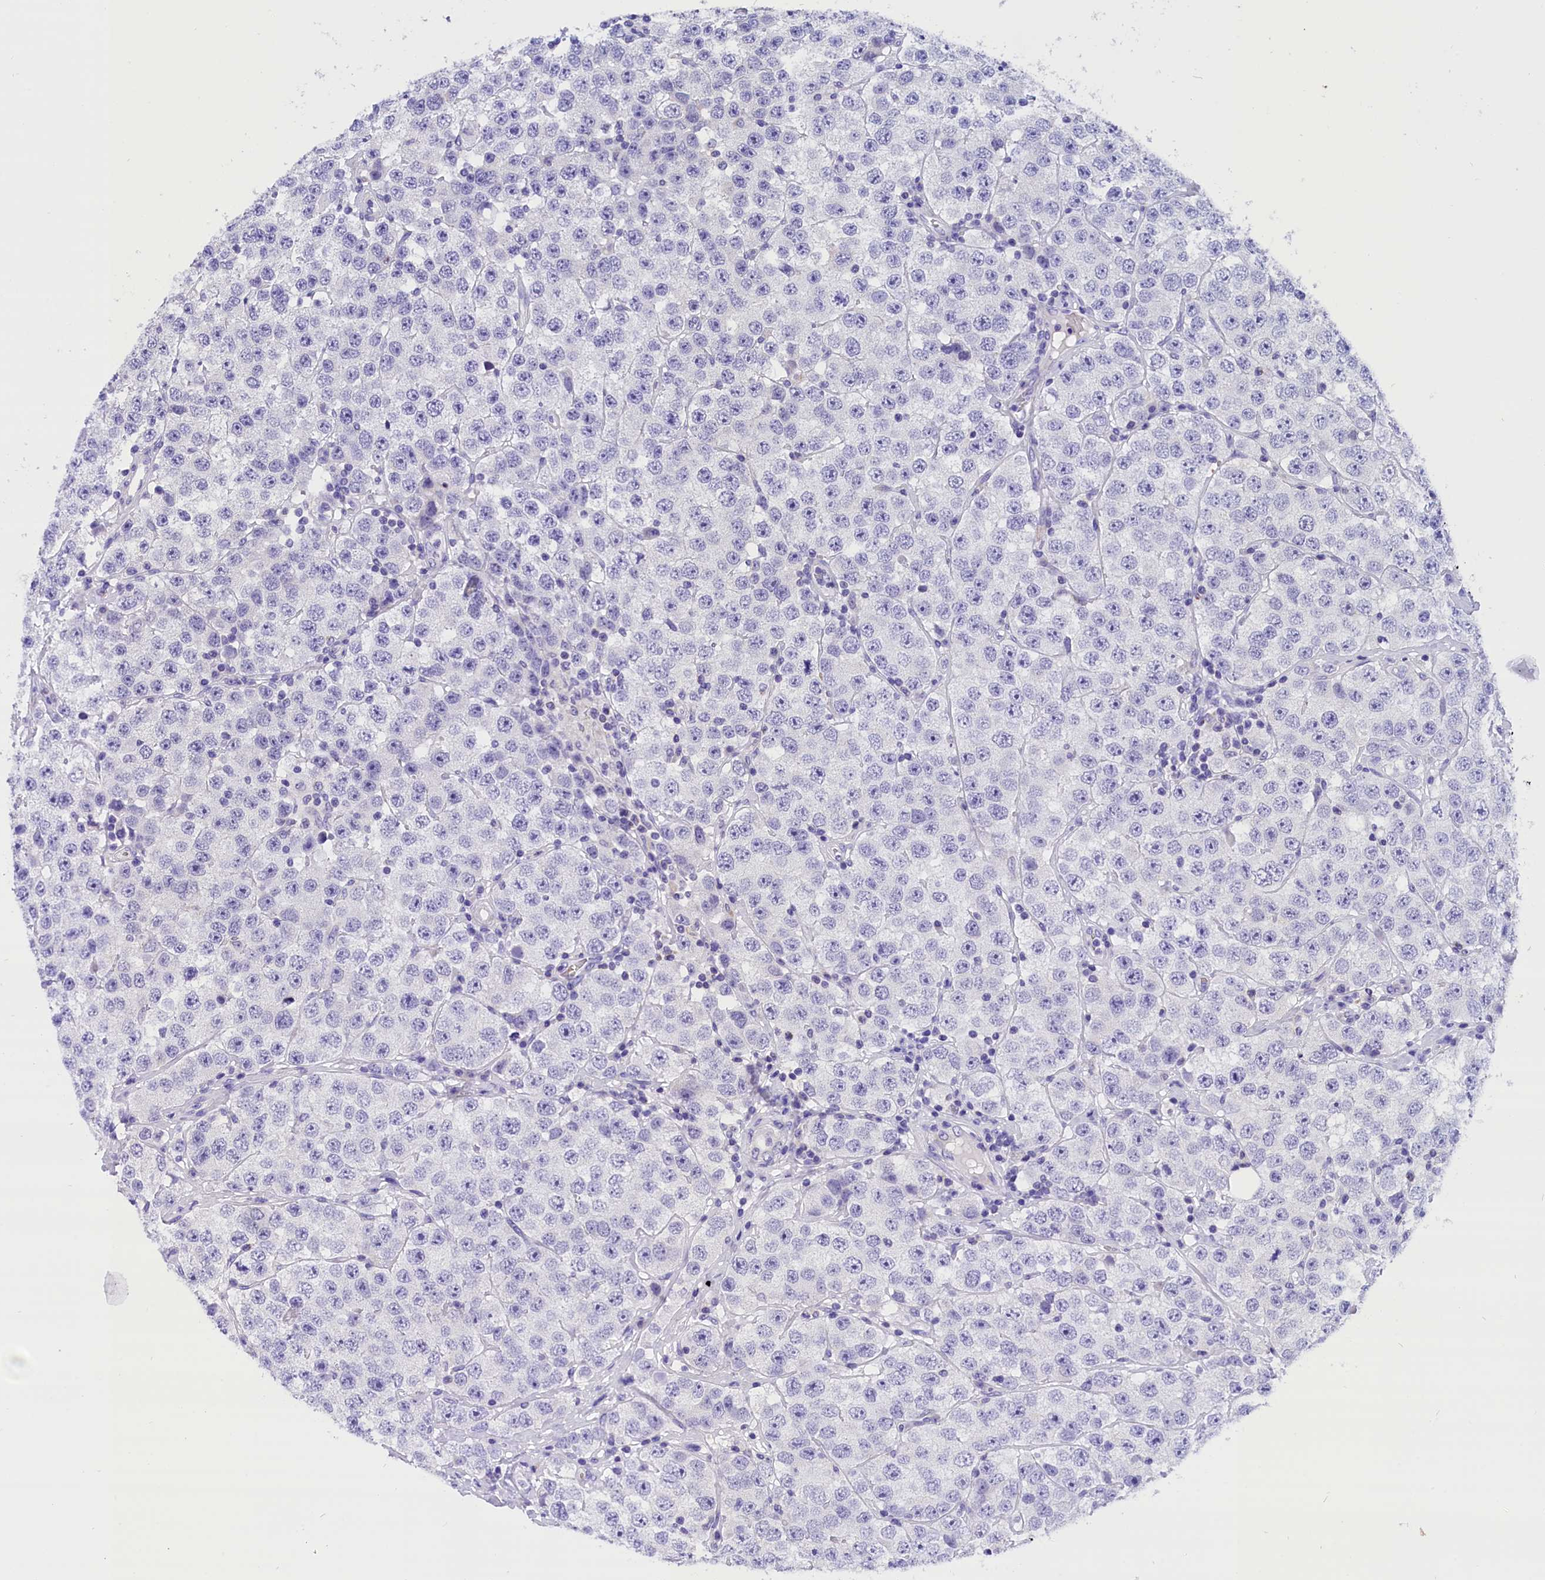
{"staining": {"intensity": "negative", "quantity": "none", "location": "none"}, "tissue": "testis cancer", "cell_type": "Tumor cells", "image_type": "cancer", "snomed": [{"axis": "morphology", "description": "Seminoma, NOS"}, {"axis": "topography", "description": "Testis"}], "caption": "Human testis seminoma stained for a protein using IHC reveals no staining in tumor cells.", "gene": "ABAT", "patient": {"sex": "male", "age": 28}}